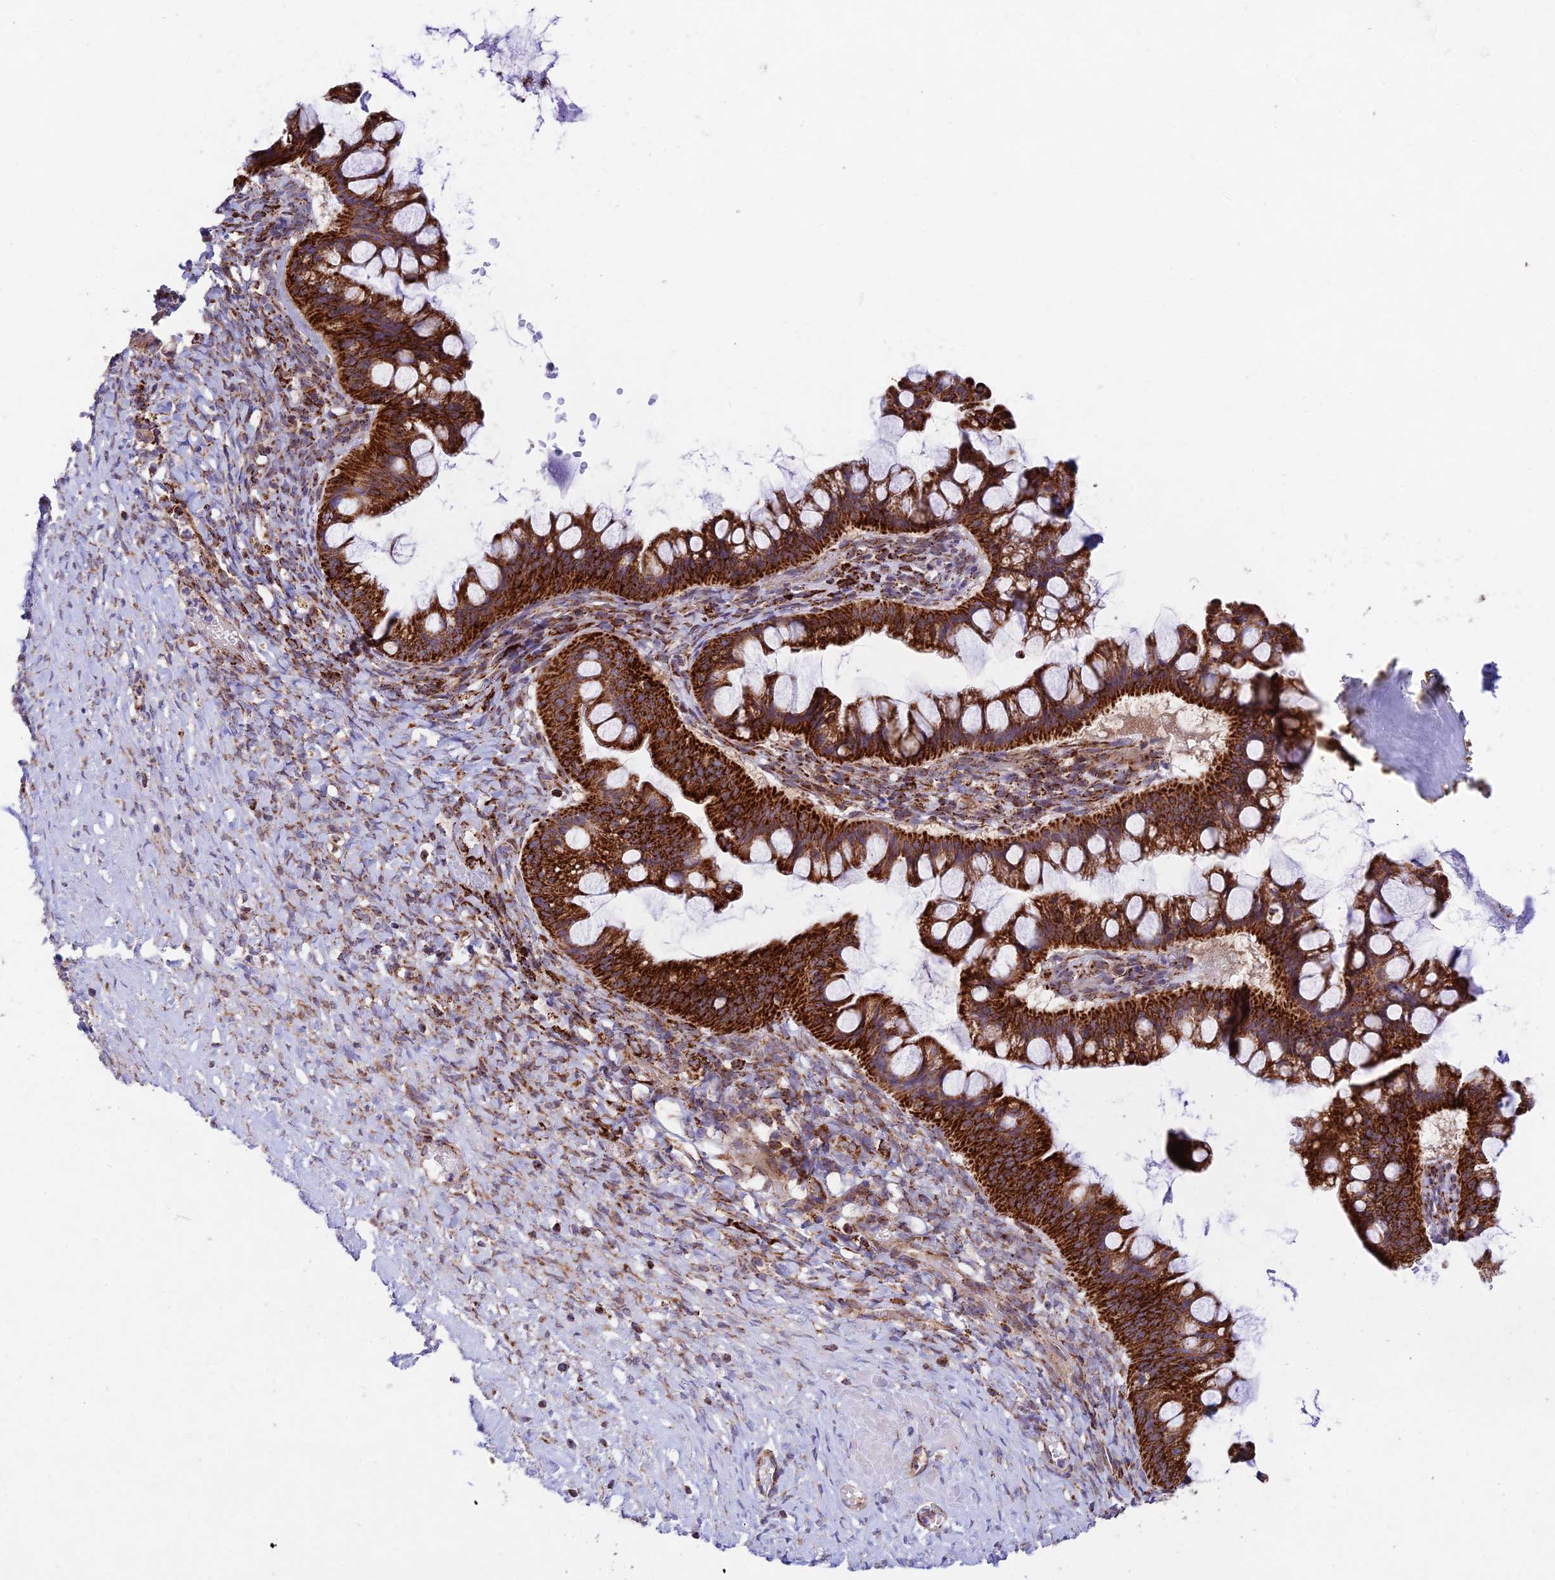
{"staining": {"intensity": "strong", "quantity": ">75%", "location": "cytoplasmic/membranous"}, "tissue": "ovarian cancer", "cell_type": "Tumor cells", "image_type": "cancer", "snomed": [{"axis": "morphology", "description": "Cystadenocarcinoma, mucinous, NOS"}, {"axis": "topography", "description": "Ovary"}], "caption": "Protein expression analysis of ovarian cancer demonstrates strong cytoplasmic/membranous expression in approximately >75% of tumor cells. Immunohistochemistry stains the protein of interest in brown and the nuclei are stained blue.", "gene": "KHDC3L", "patient": {"sex": "female", "age": 73}}